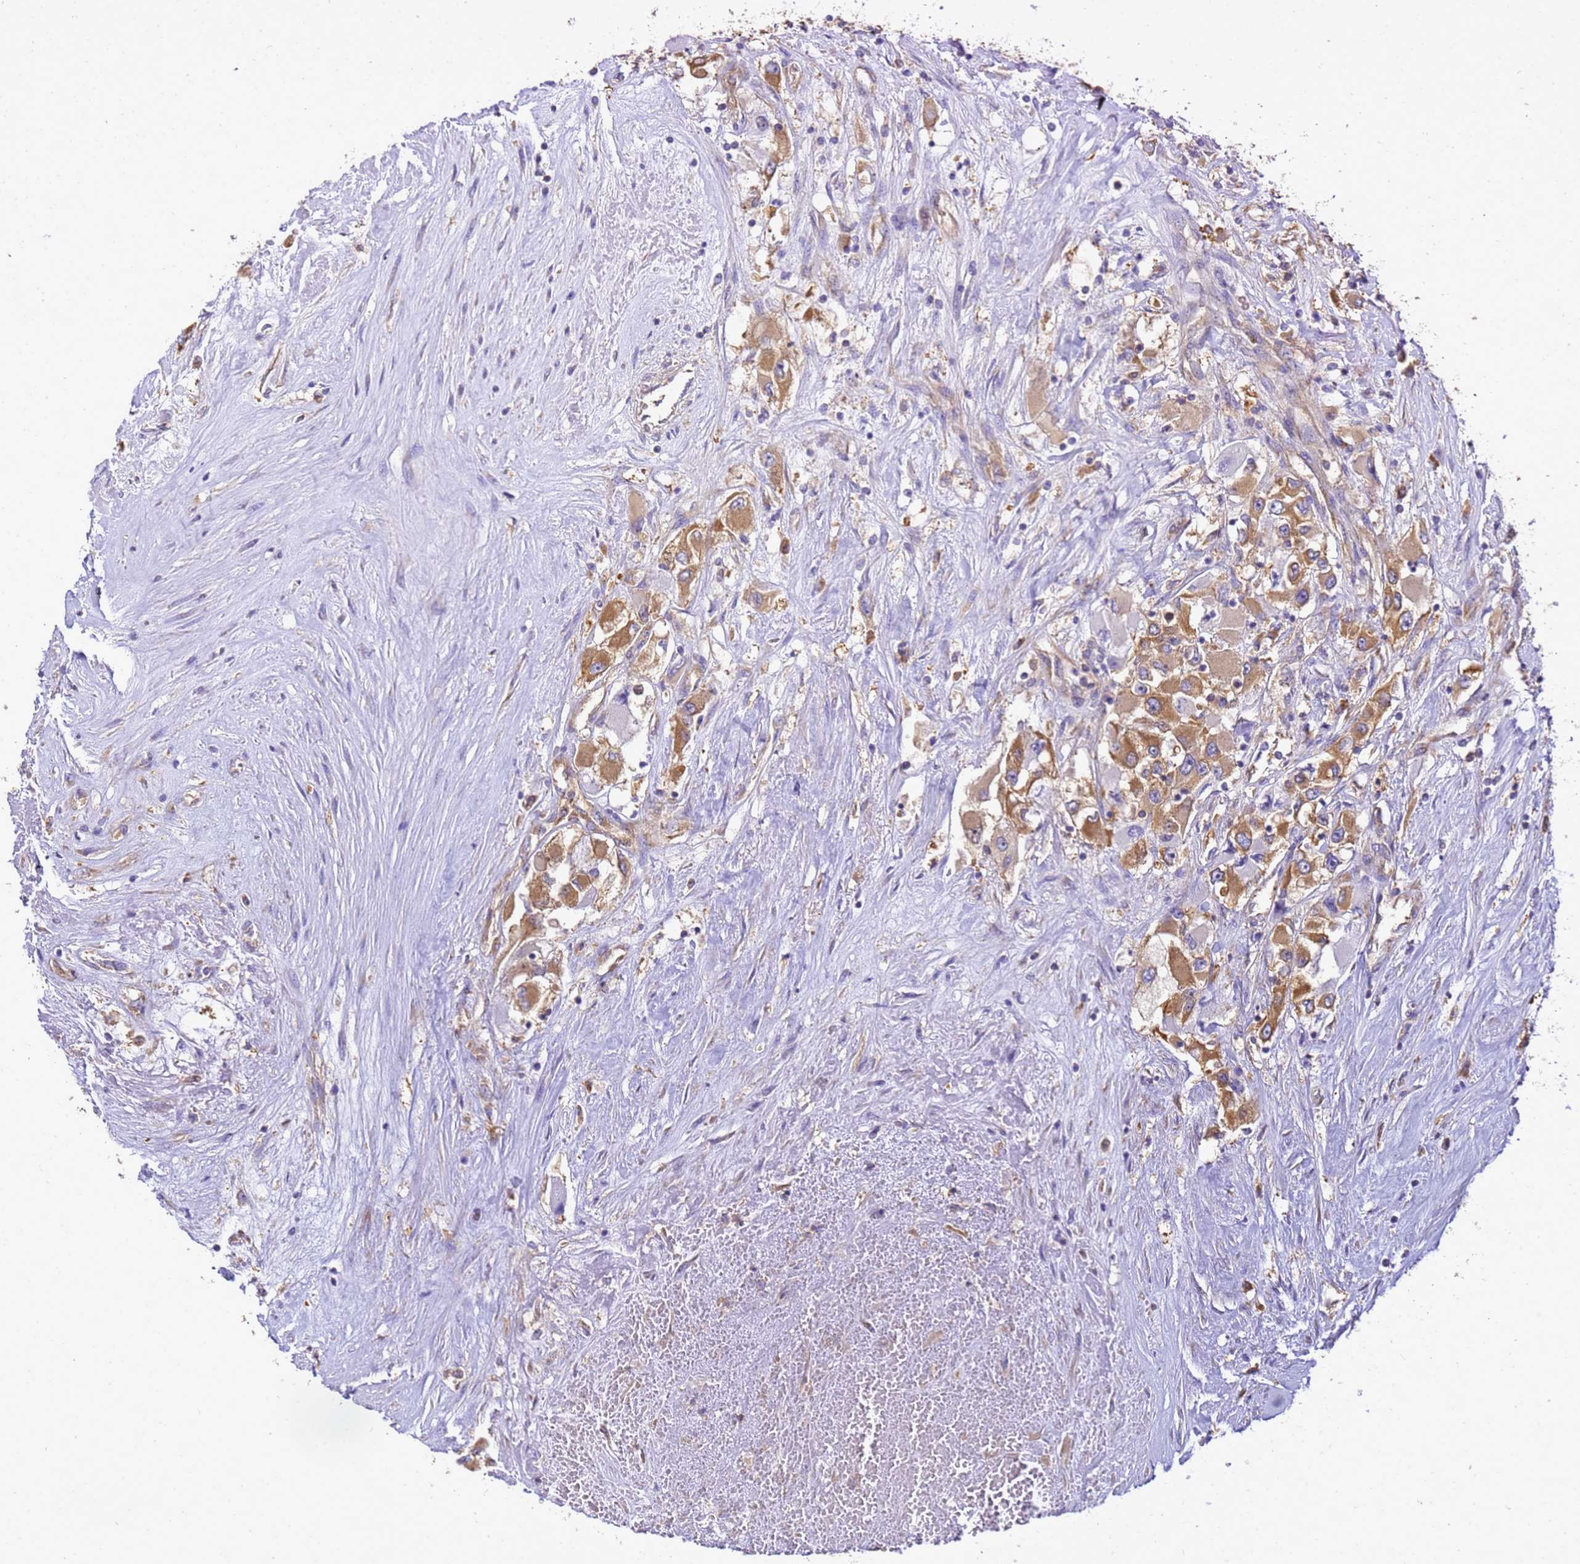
{"staining": {"intensity": "moderate", "quantity": ">75%", "location": "cytoplasmic/membranous"}, "tissue": "renal cancer", "cell_type": "Tumor cells", "image_type": "cancer", "snomed": [{"axis": "morphology", "description": "Adenocarcinoma, NOS"}, {"axis": "topography", "description": "Kidney"}], "caption": "Immunohistochemical staining of human adenocarcinoma (renal) demonstrates moderate cytoplasmic/membranous protein positivity in approximately >75% of tumor cells.", "gene": "NARS1", "patient": {"sex": "female", "age": 52}}